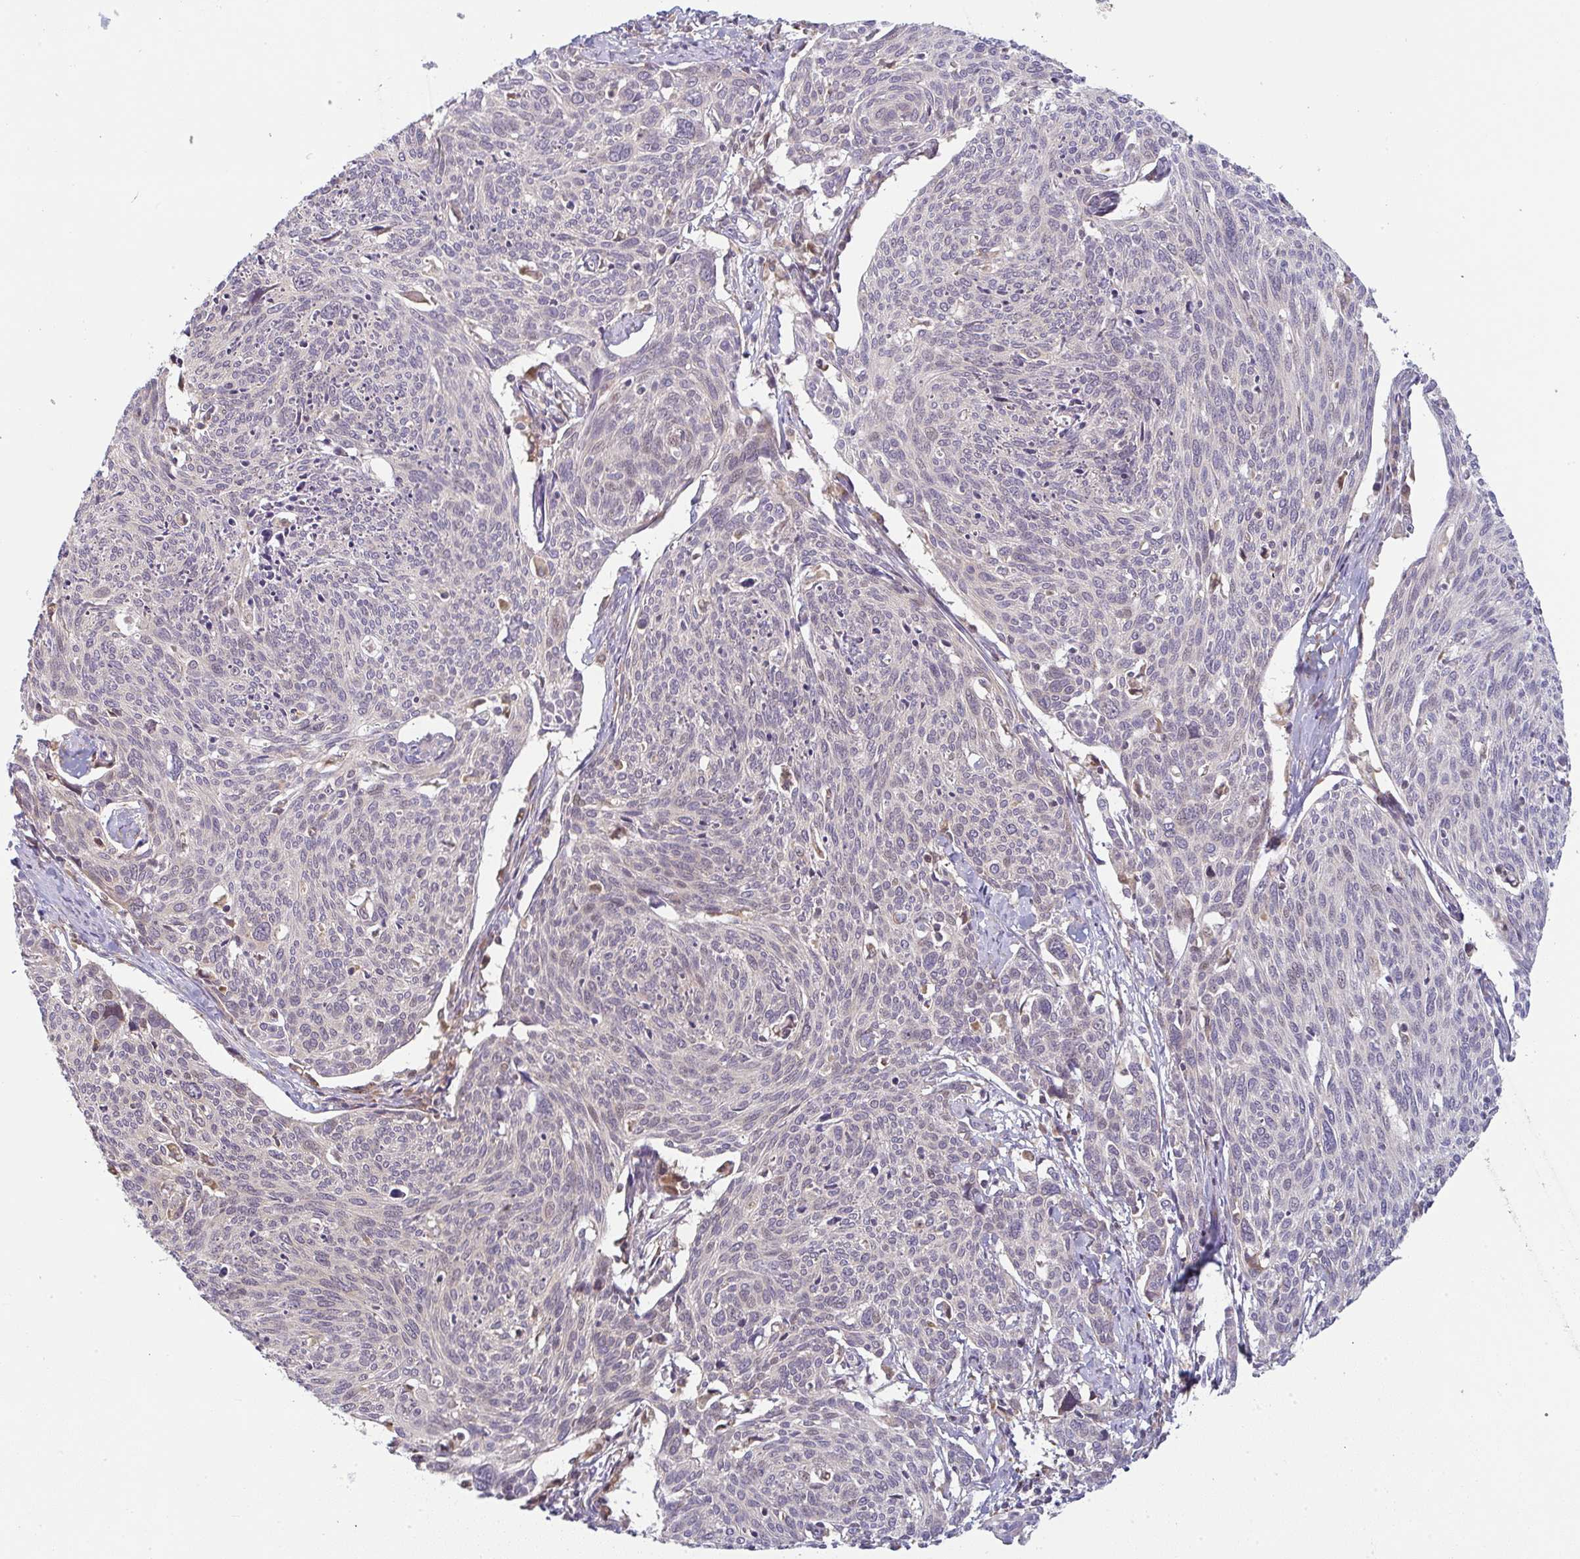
{"staining": {"intensity": "weak", "quantity": "25%-75%", "location": "cytoplasmic/membranous"}, "tissue": "cervical cancer", "cell_type": "Tumor cells", "image_type": "cancer", "snomed": [{"axis": "morphology", "description": "Squamous cell carcinoma, NOS"}, {"axis": "topography", "description": "Cervix"}], "caption": "This image reveals immunohistochemistry staining of human squamous cell carcinoma (cervical), with low weak cytoplasmic/membranous staining in approximately 25%-75% of tumor cells.", "gene": "MOB1A", "patient": {"sex": "female", "age": 49}}